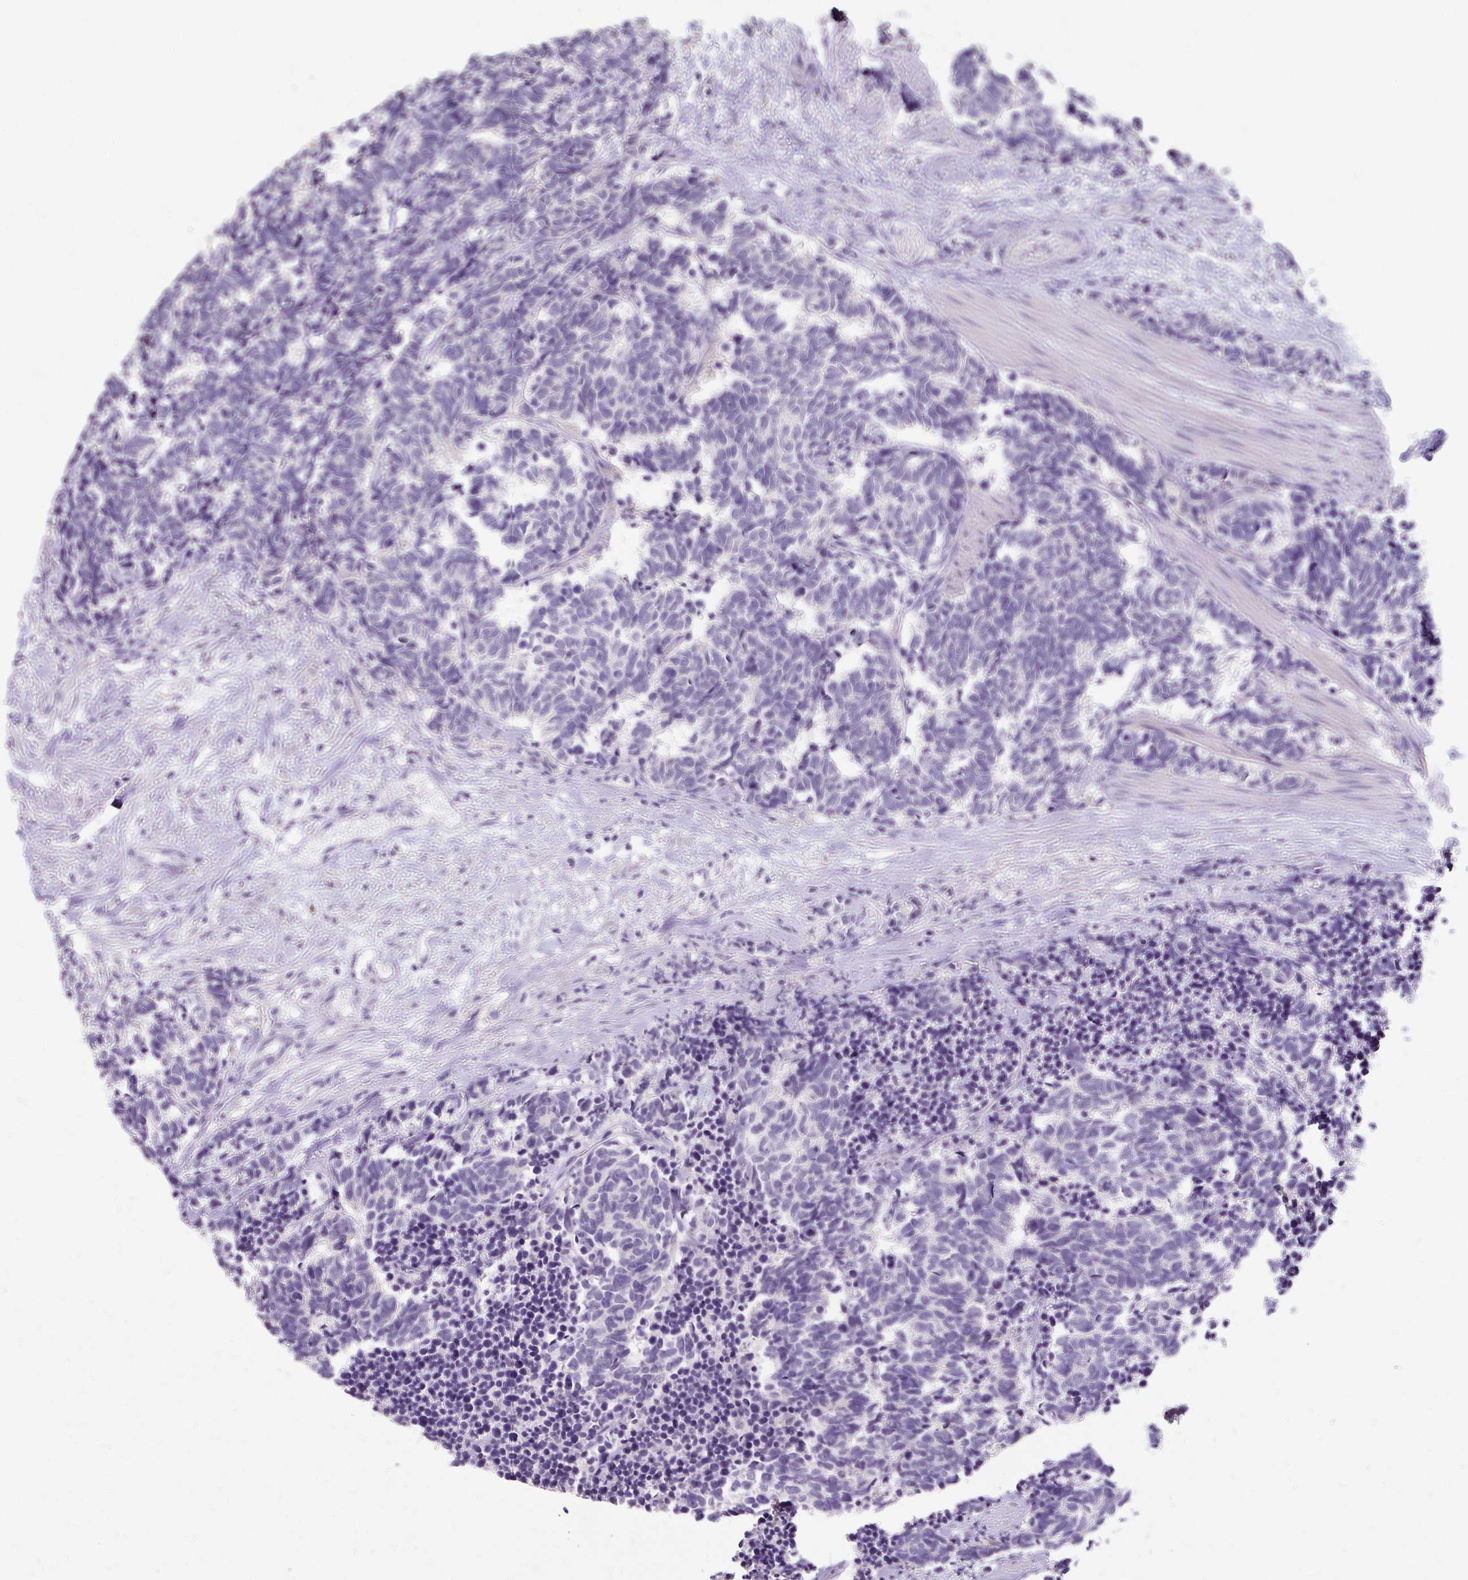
{"staining": {"intensity": "negative", "quantity": "none", "location": "none"}, "tissue": "carcinoid", "cell_type": "Tumor cells", "image_type": "cancer", "snomed": [{"axis": "morphology", "description": "Carcinoma, NOS"}, {"axis": "morphology", "description": "Carcinoid, malignant, NOS"}, {"axis": "topography", "description": "Prostate"}], "caption": "This is an immunohistochemistry (IHC) histopathology image of carcinoid. There is no staining in tumor cells.", "gene": "KLHL24", "patient": {"sex": "male", "age": 57}}